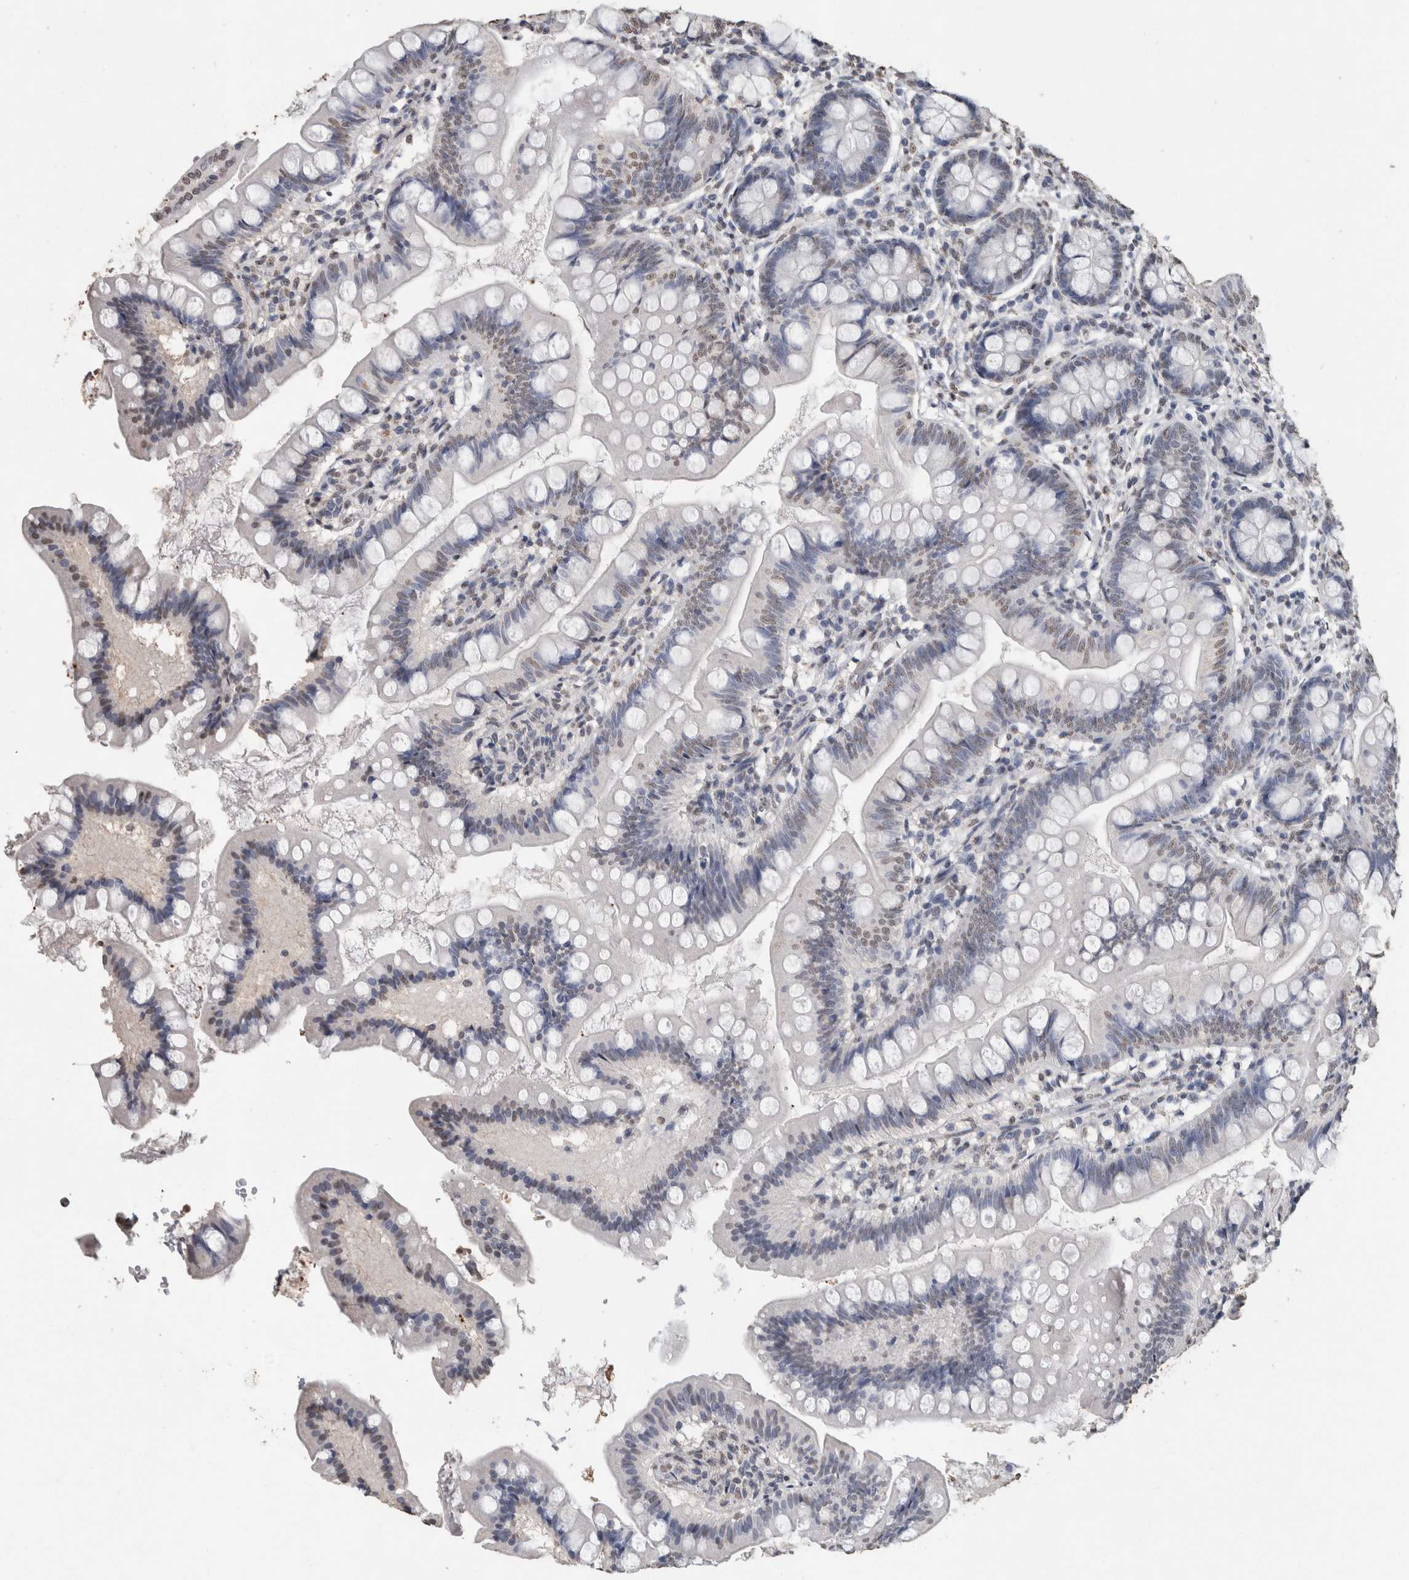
{"staining": {"intensity": "weak", "quantity": "<25%", "location": "nuclear"}, "tissue": "small intestine", "cell_type": "Glandular cells", "image_type": "normal", "snomed": [{"axis": "morphology", "description": "Normal tissue, NOS"}, {"axis": "topography", "description": "Small intestine"}], "caption": "Benign small intestine was stained to show a protein in brown. There is no significant staining in glandular cells. (Brightfield microscopy of DAB (3,3'-diaminobenzidine) immunohistochemistry at high magnification).", "gene": "LTBP1", "patient": {"sex": "male", "age": 7}}